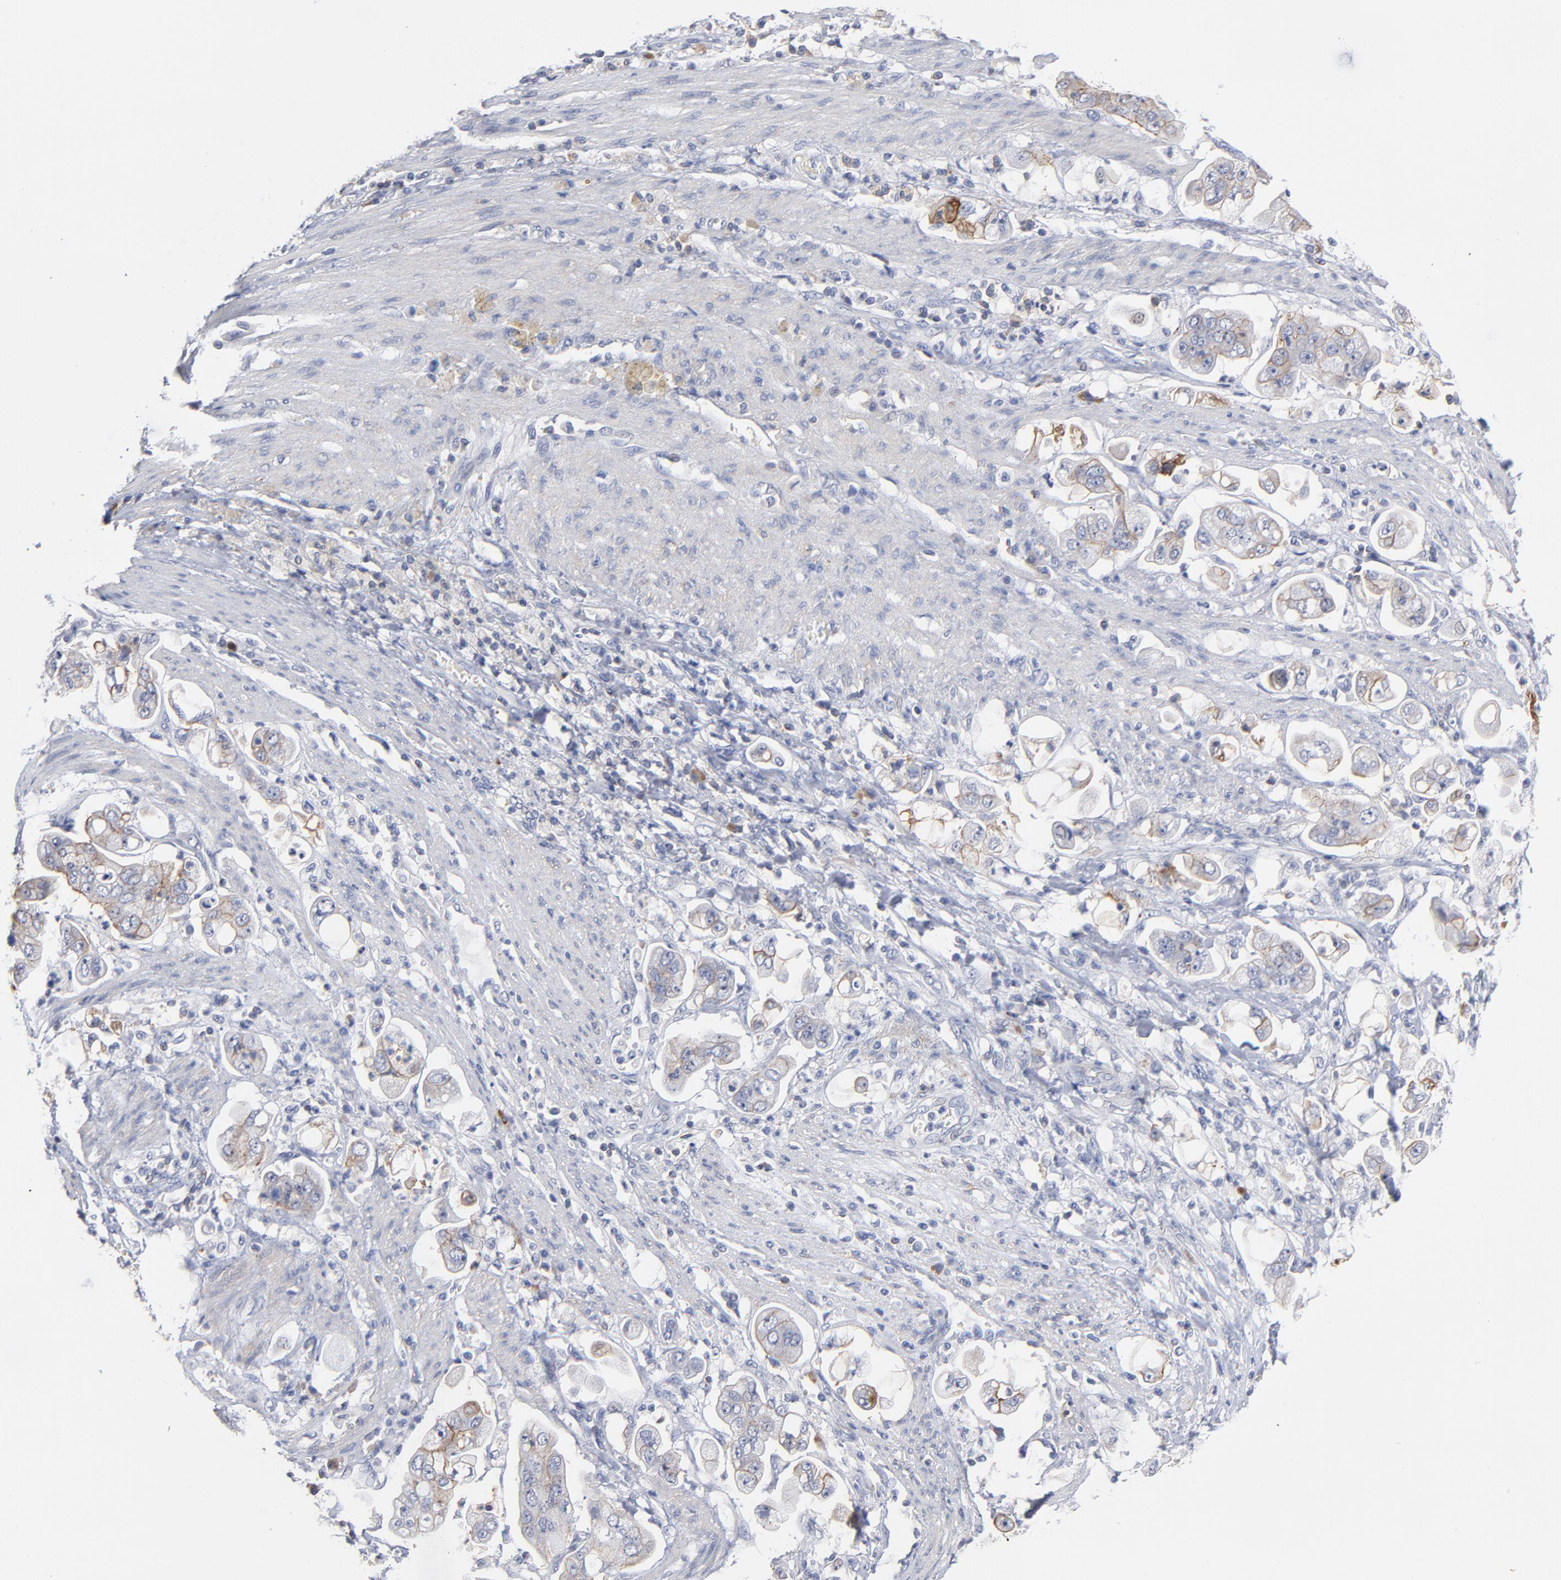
{"staining": {"intensity": "moderate", "quantity": "25%-75%", "location": "cytoplasmic/membranous"}, "tissue": "stomach cancer", "cell_type": "Tumor cells", "image_type": "cancer", "snomed": [{"axis": "morphology", "description": "Adenocarcinoma, NOS"}, {"axis": "topography", "description": "Stomach"}], "caption": "An IHC micrograph of tumor tissue is shown. Protein staining in brown highlights moderate cytoplasmic/membranous positivity in stomach cancer (adenocarcinoma) within tumor cells.", "gene": "PDLIM2", "patient": {"sex": "male", "age": 62}}